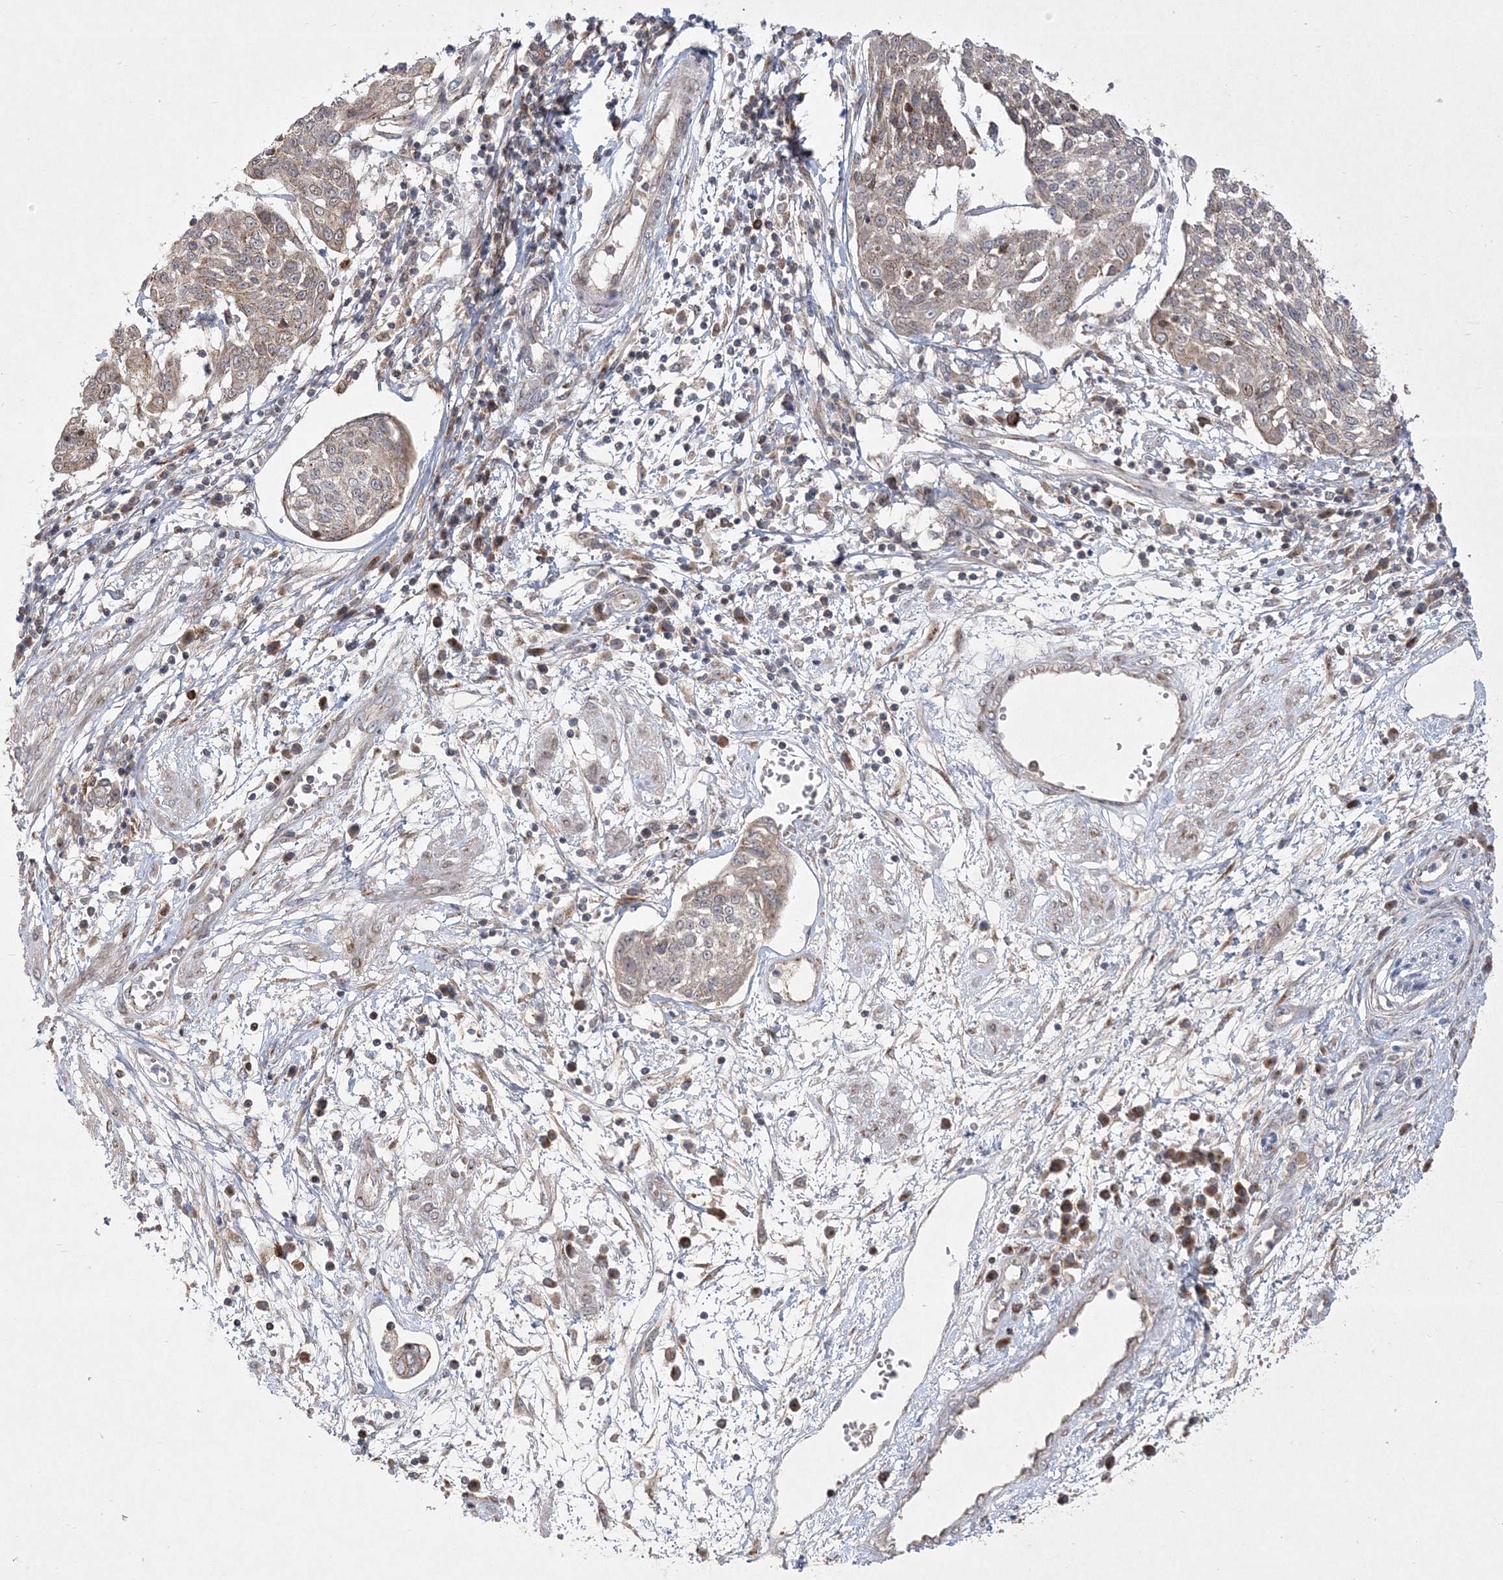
{"staining": {"intensity": "weak", "quantity": "25%-75%", "location": "cytoplasmic/membranous"}, "tissue": "cervical cancer", "cell_type": "Tumor cells", "image_type": "cancer", "snomed": [{"axis": "morphology", "description": "Squamous cell carcinoma, NOS"}, {"axis": "topography", "description": "Cervix"}], "caption": "Human squamous cell carcinoma (cervical) stained with a brown dye exhibits weak cytoplasmic/membranous positive positivity in about 25%-75% of tumor cells.", "gene": "CLNK", "patient": {"sex": "female", "age": 34}}